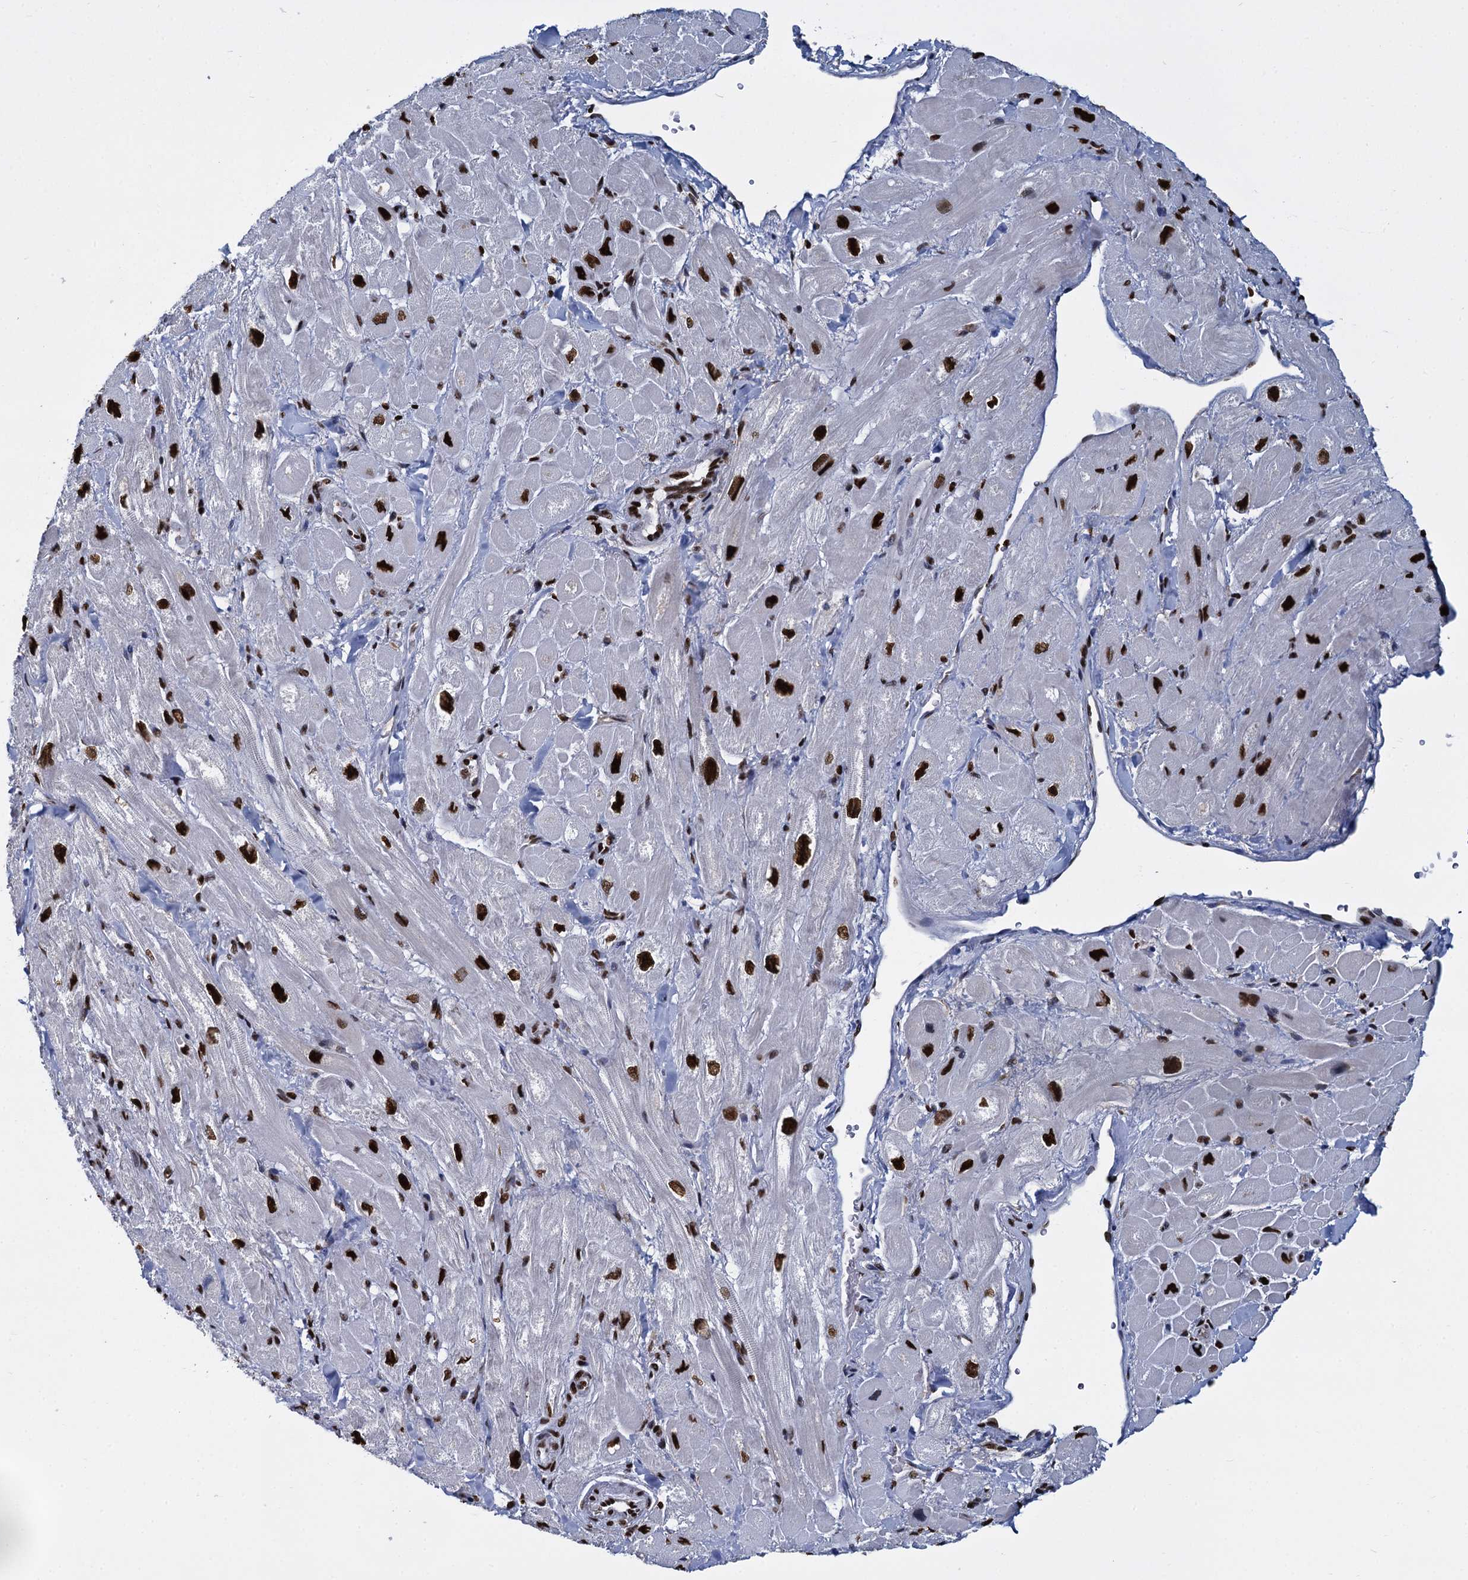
{"staining": {"intensity": "strong", "quantity": "25%-75%", "location": "nuclear"}, "tissue": "heart muscle", "cell_type": "Cardiomyocytes", "image_type": "normal", "snomed": [{"axis": "morphology", "description": "Normal tissue, NOS"}, {"axis": "topography", "description": "Heart"}], "caption": "Immunohistochemical staining of normal heart muscle reveals high levels of strong nuclear staining in approximately 25%-75% of cardiomyocytes. (DAB (3,3'-diaminobenzidine) IHC, brown staining for protein, blue staining for nuclei).", "gene": "DCPS", "patient": {"sex": "male", "age": 65}}